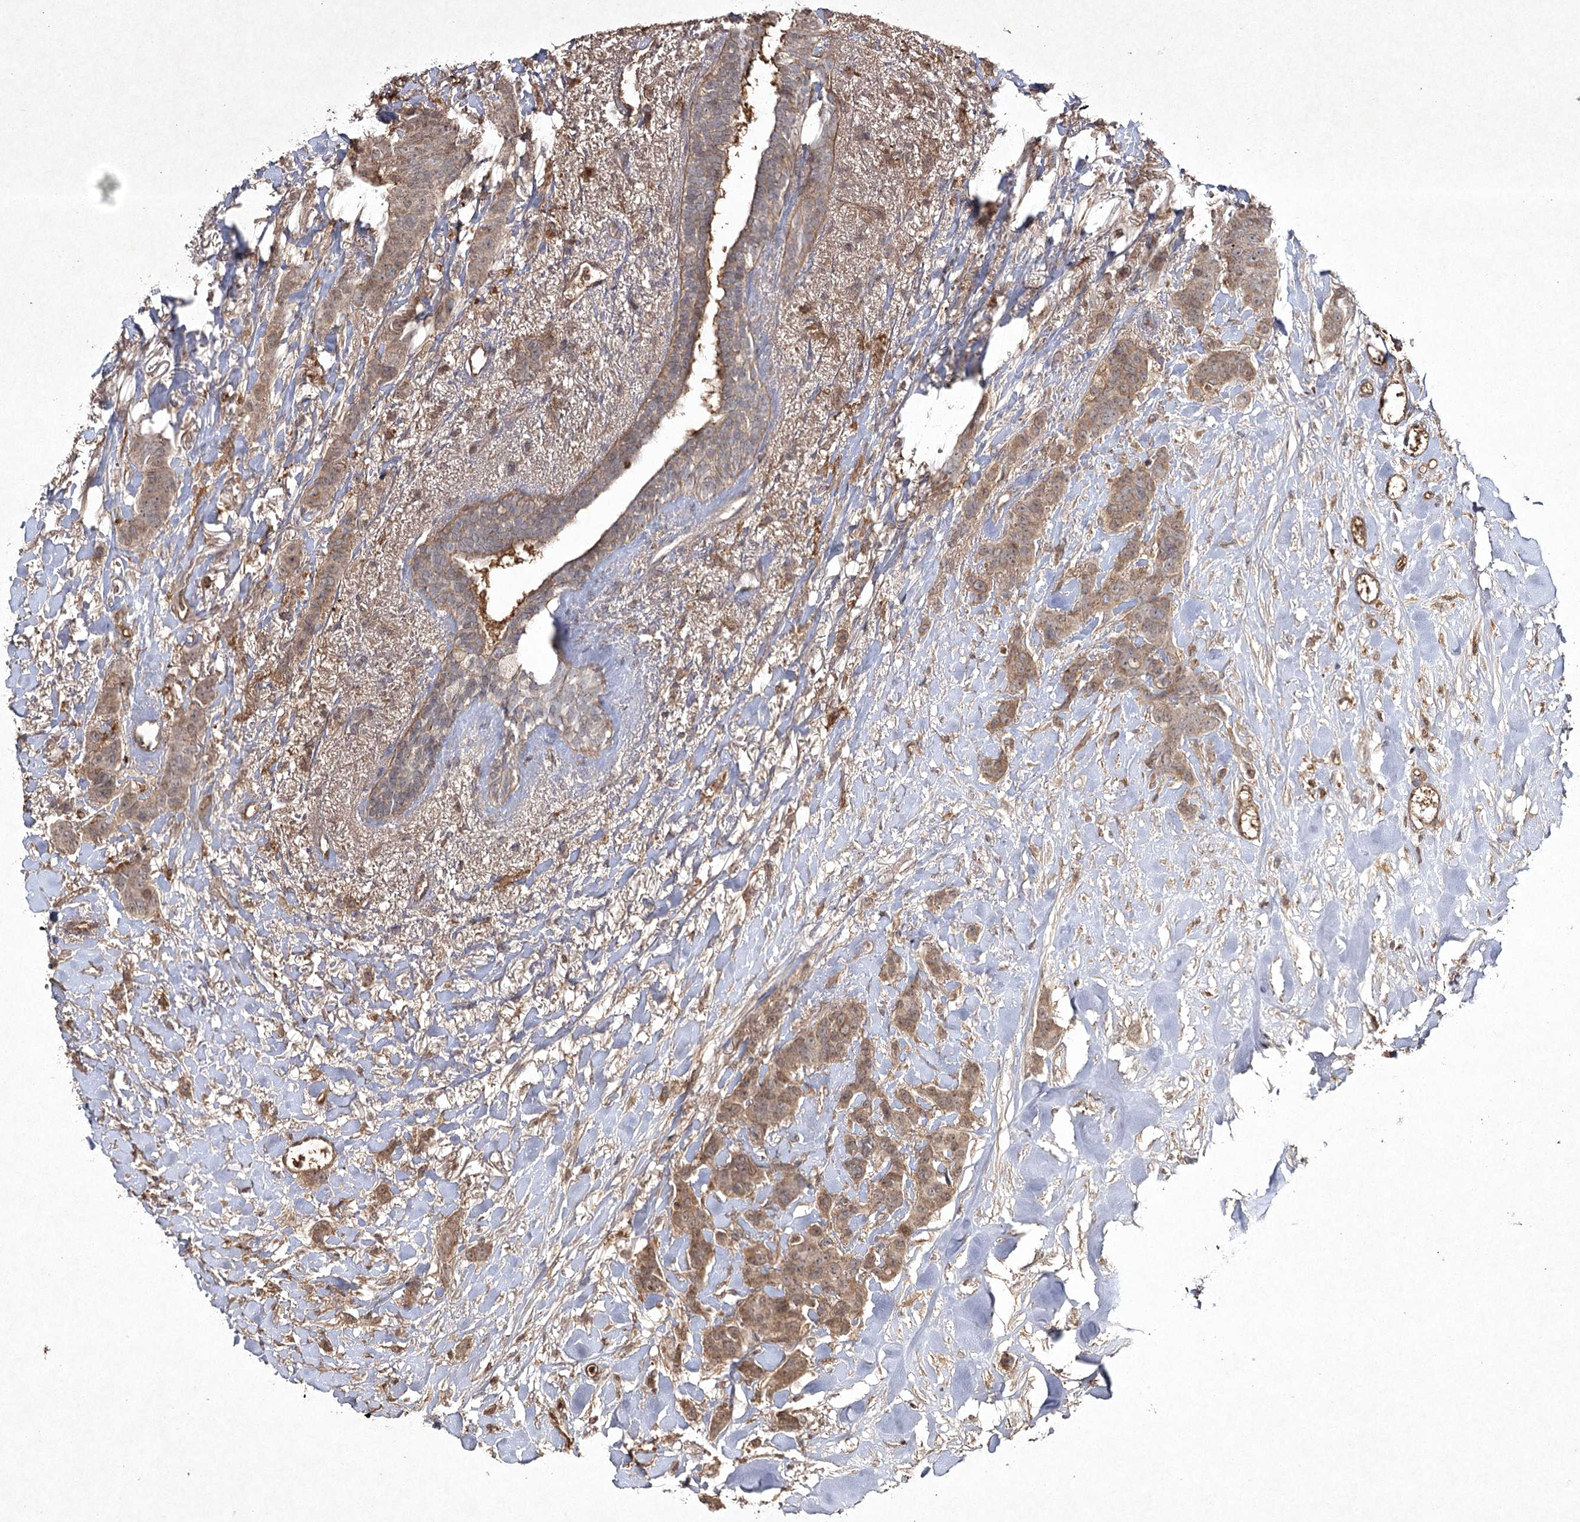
{"staining": {"intensity": "weak", "quantity": ">75%", "location": "cytoplasmic/membranous"}, "tissue": "breast cancer", "cell_type": "Tumor cells", "image_type": "cancer", "snomed": [{"axis": "morphology", "description": "Duct carcinoma"}, {"axis": "topography", "description": "Breast"}], "caption": "The image reveals staining of breast cancer (intraductal carcinoma), revealing weak cytoplasmic/membranous protein expression (brown color) within tumor cells.", "gene": "CYP2B6", "patient": {"sex": "female", "age": 40}}